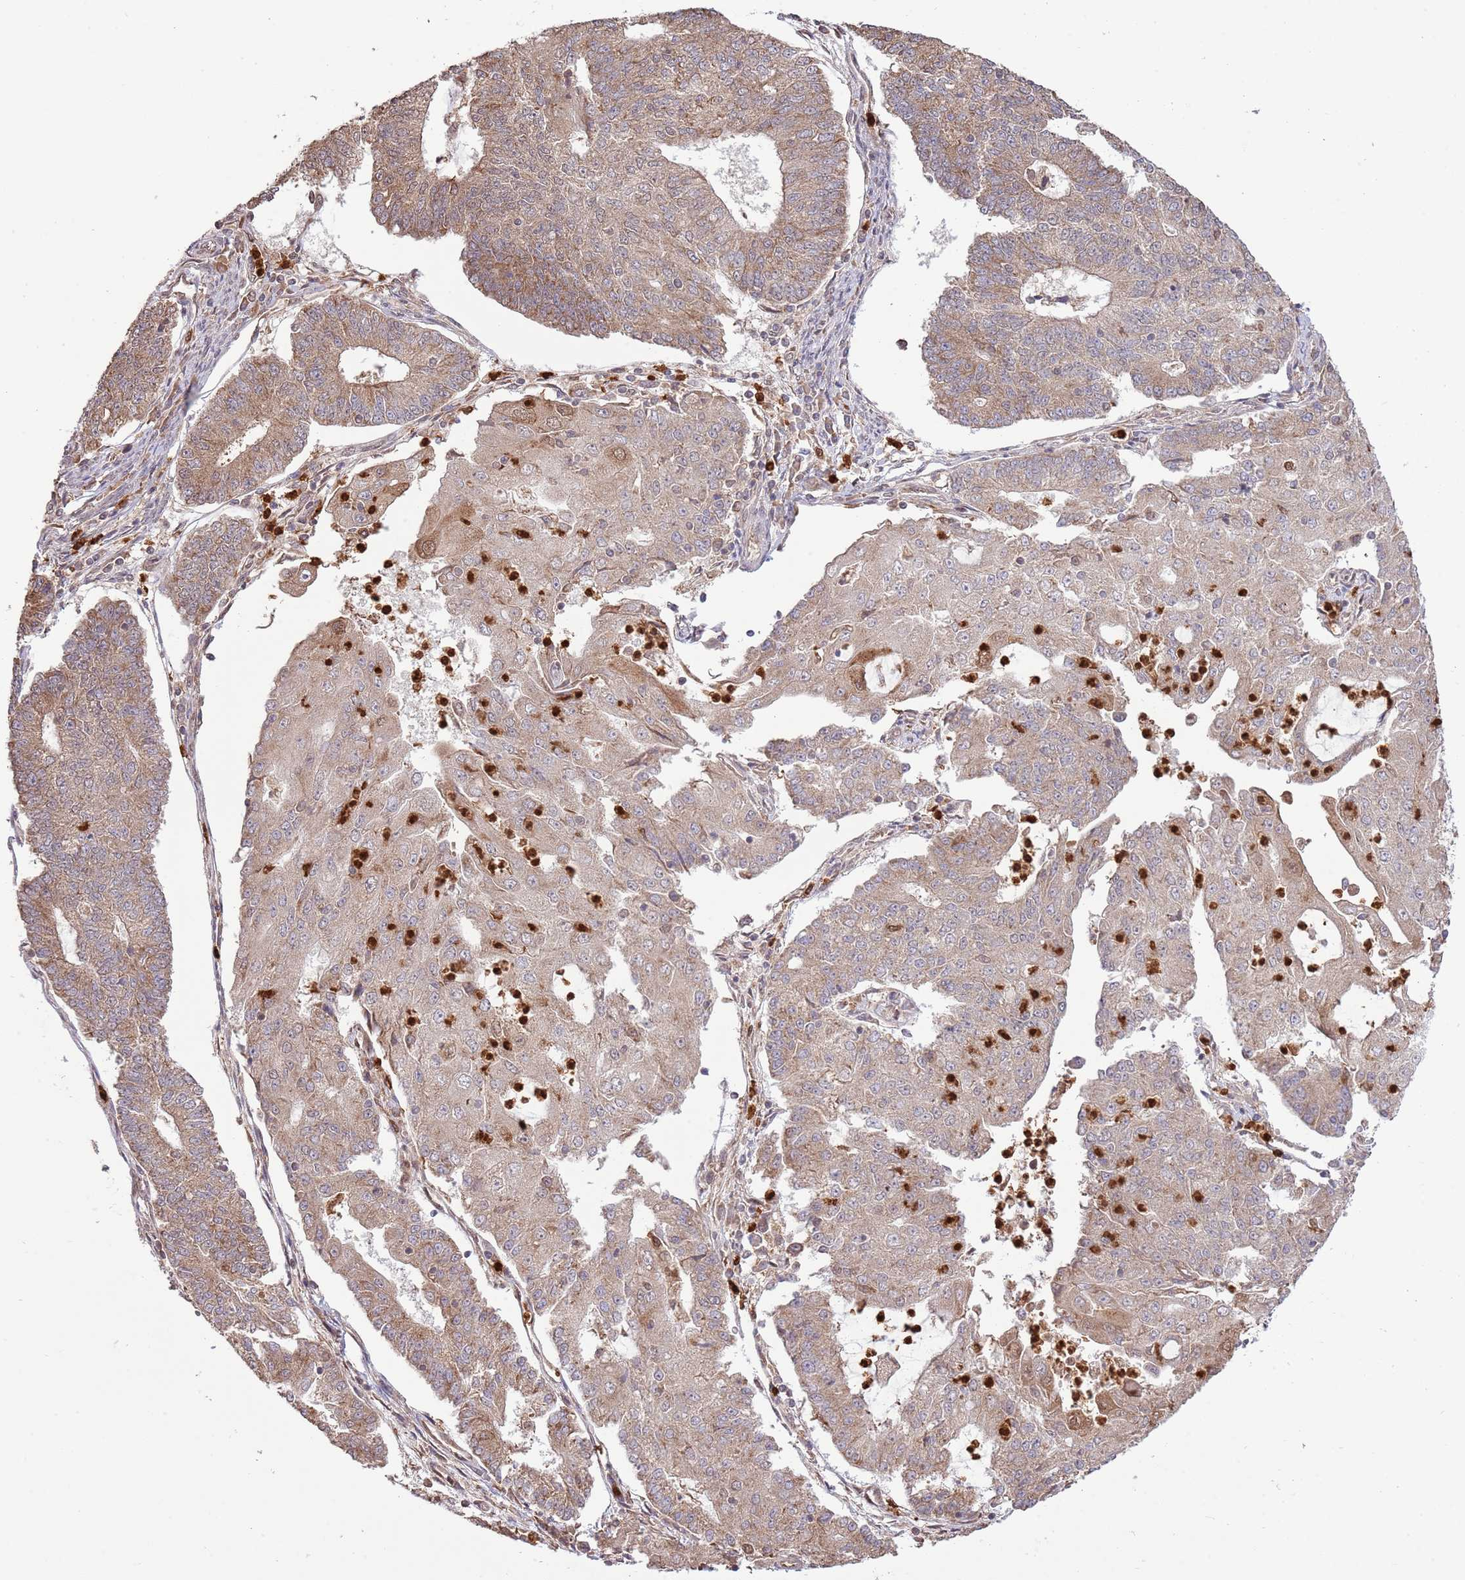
{"staining": {"intensity": "moderate", "quantity": "25%-75%", "location": "cytoplasmic/membranous"}, "tissue": "endometrial cancer", "cell_type": "Tumor cells", "image_type": "cancer", "snomed": [{"axis": "morphology", "description": "Adenocarcinoma, NOS"}, {"axis": "topography", "description": "Endometrium"}], "caption": "IHC (DAB (3,3'-diaminobenzidine)) staining of human adenocarcinoma (endometrial) demonstrates moderate cytoplasmic/membranous protein positivity in about 25%-75% of tumor cells.", "gene": "AMIGO1", "patient": {"sex": "female", "age": 56}}